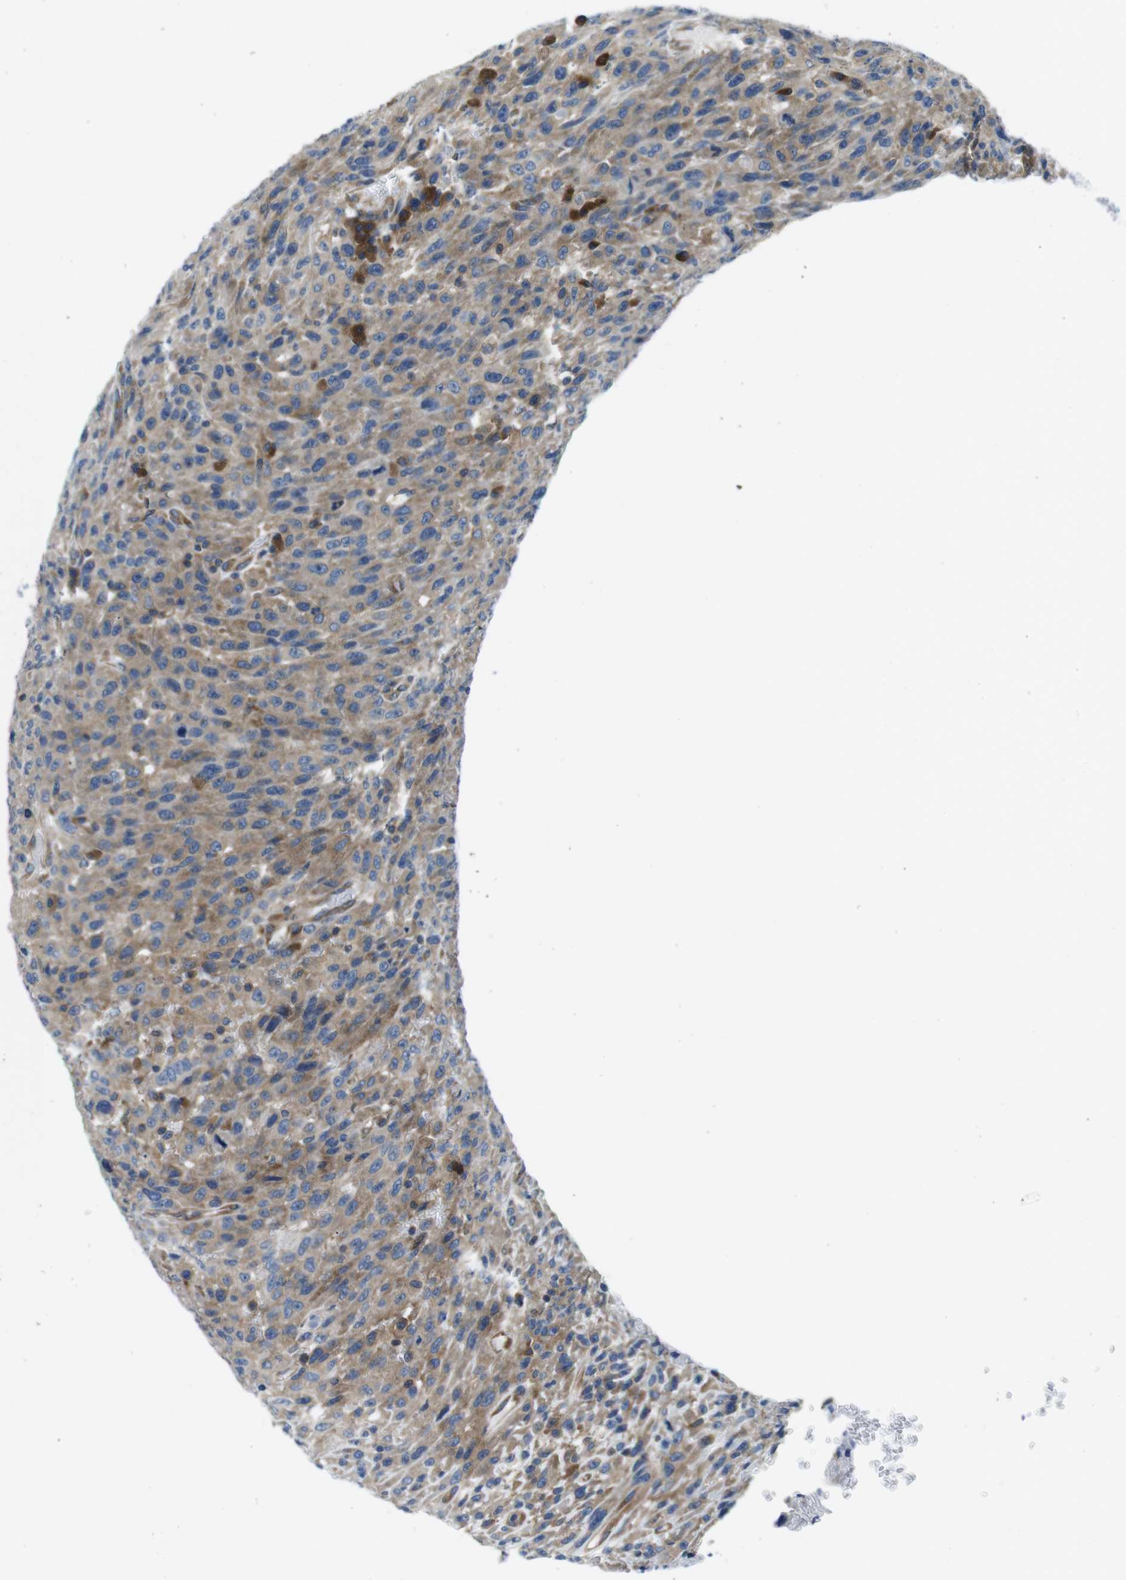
{"staining": {"intensity": "moderate", "quantity": ">75%", "location": "cytoplasmic/membranous"}, "tissue": "urothelial cancer", "cell_type": "Tumor cells", "image_type": "cancer", "snomed": [{"axis": "morphology", "description": "Urothelial carcinoma, High grade"}, {"axis": "topography", "description": "Urinary bladder"}], "caption": "Tumor cells display medium levels of moderate cytoplasmic/membranous expression in approximately >75% of cells in human urothelial carcinoma (high-grade). (brown staining indicates protein expression, while blue staining denotes nuclei).", "gene": "EIF2B5", "patient": {"sex": "male", "age": 66}}